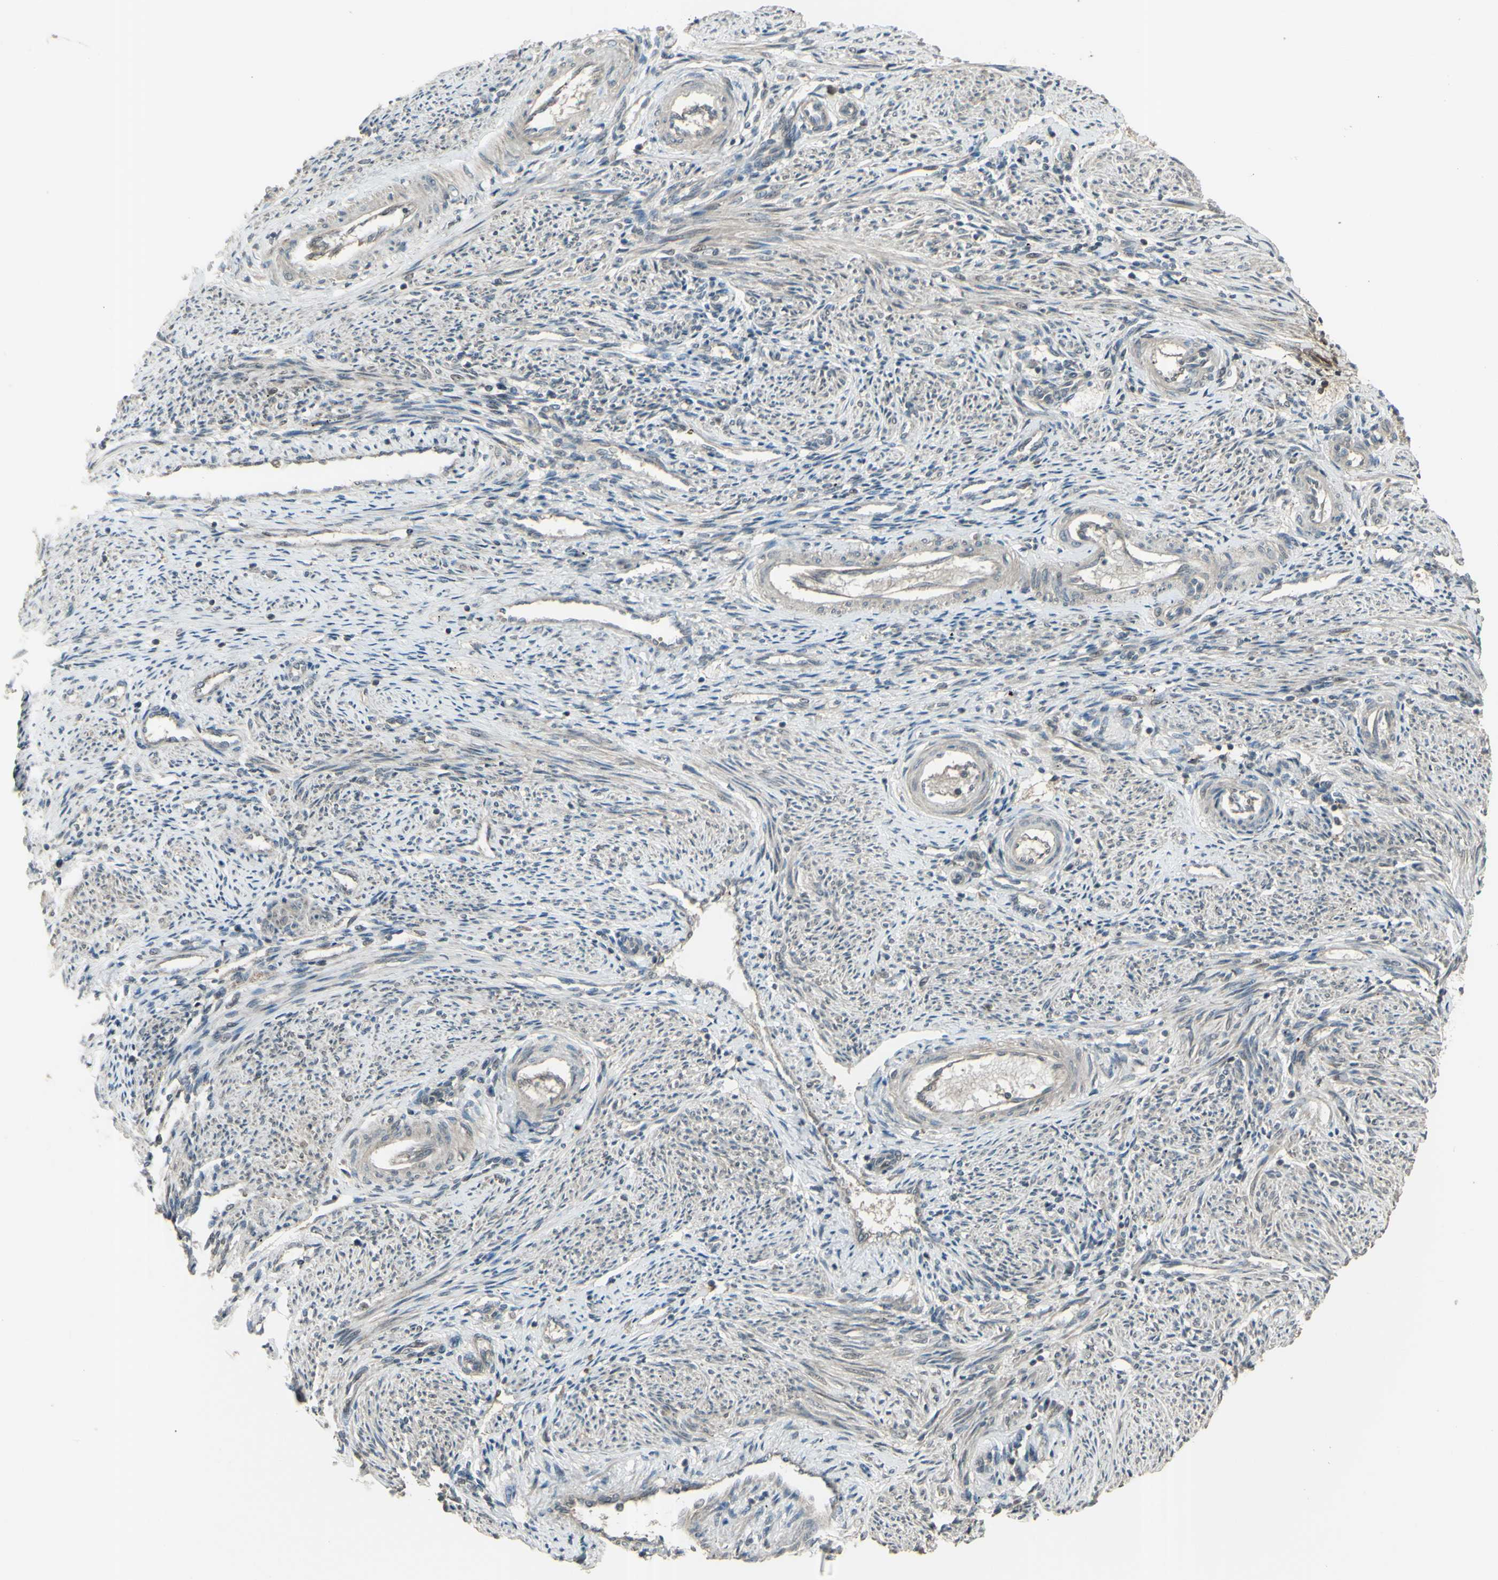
{"staining": {"intensity": "moderate", "quantity": ">75%", "location": "cytoplasmic/membranous"}, "tissue": "endometrium", "cell_type": "Cells in endometrial stroma", "image_type": "normal", "snomed": [{"axis": "morphology", "description": "Normal tissue, NOS"}, {"axis": "topography", "description": "Endometrium"}], "caption": "Immunohistochemistry photomicrograph of normal endometrium: endometrium stained using IHC demonstrates medium levels of moderate protein expression localized specifically in the cytoplasmic/membranous of cells in endometrial stroma, appearing as a cytoplasmic/membranous brown color.", "gene": "GNAS", "patient": {"sex": "female", "age": 42}}